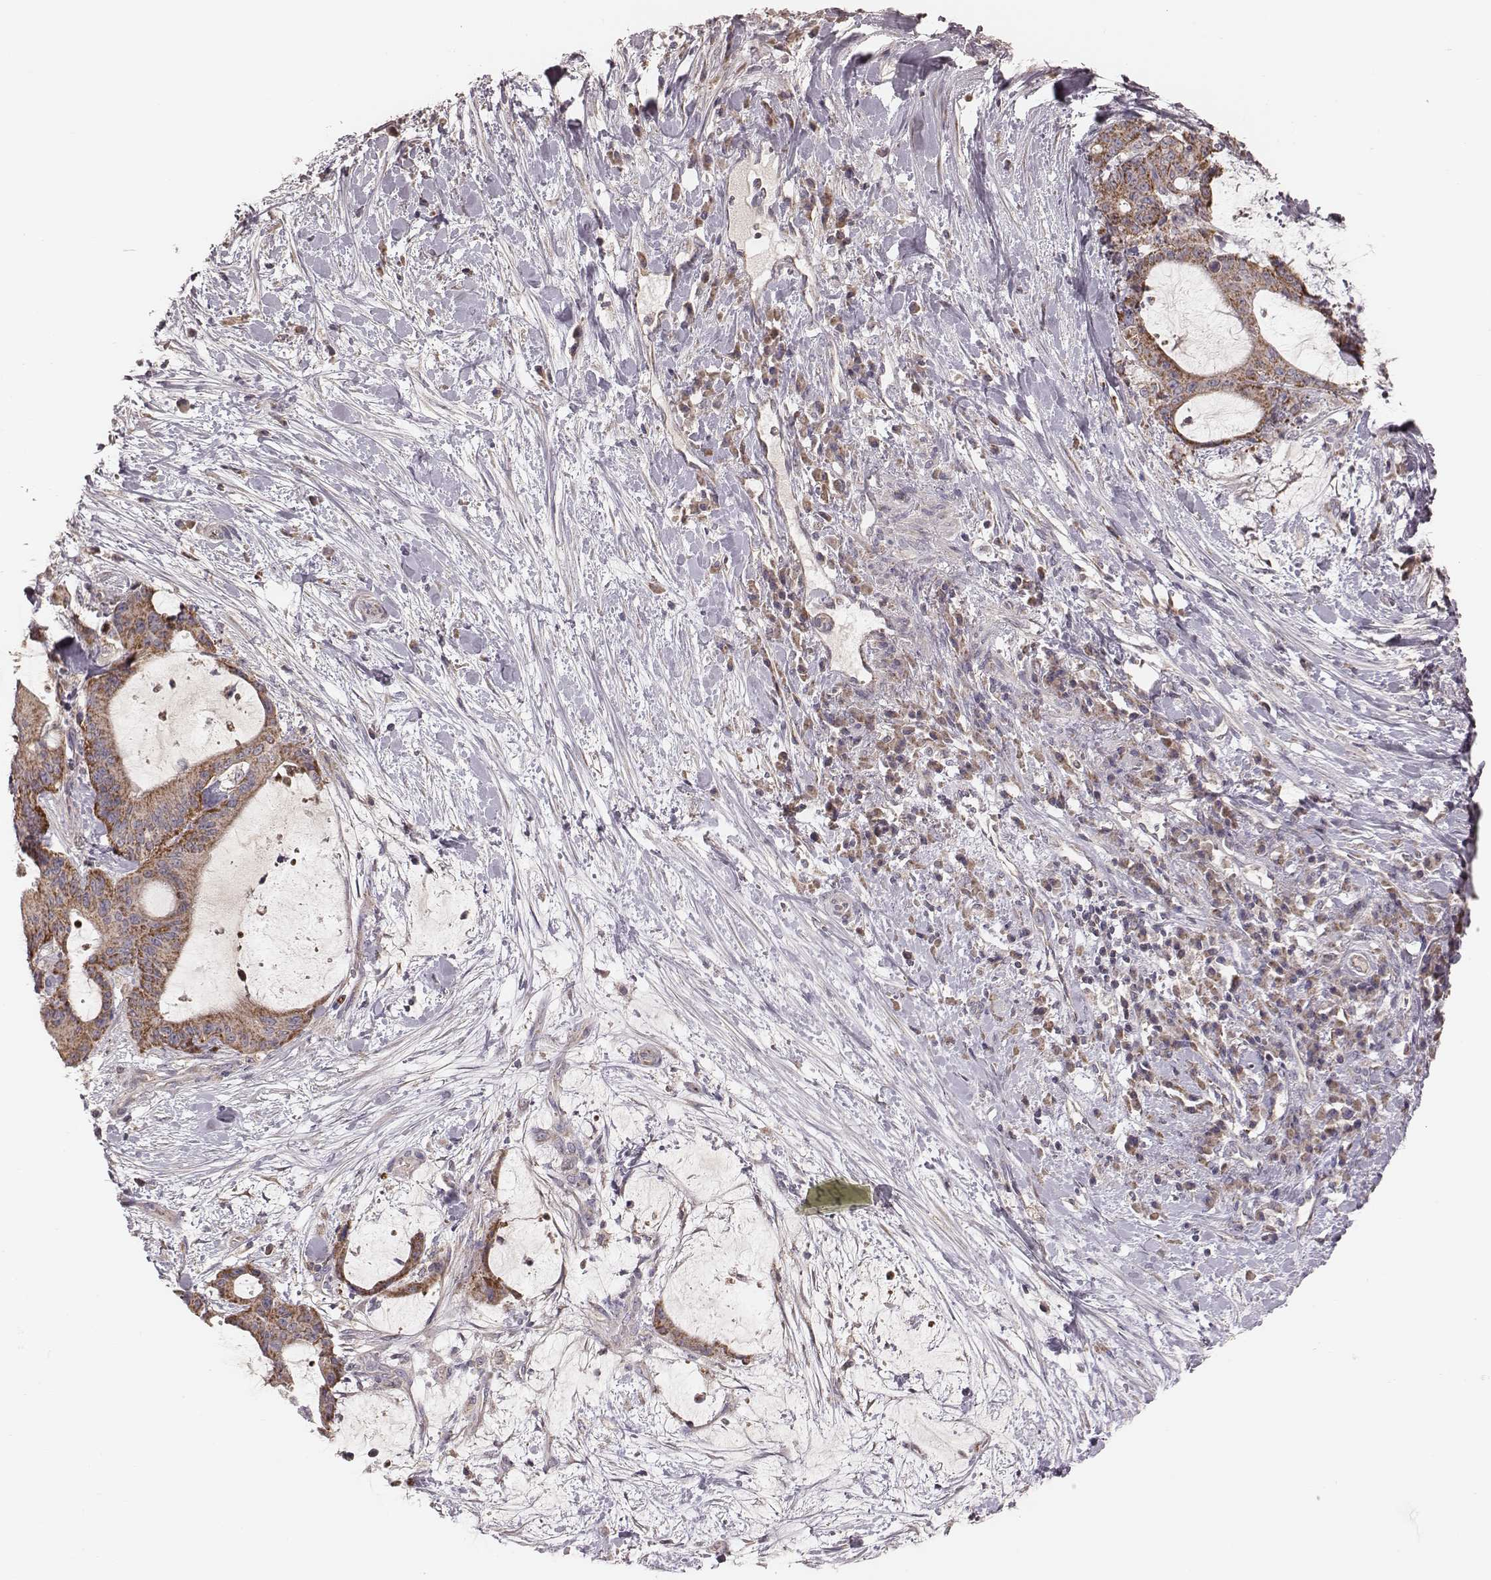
{"staining": {"intensity": "moderate", "quantity": ">75%", "location": "cytoplasmic/membranous"}, "tissue": "liver cancer", "cell_type": "Tumor cells", "image_type": "cancer", "snomed": [{"axis": "morphology", "description": "Cholangiocarcinoma"}, {"axis": "topography", "description": "Liver"}], "caption": "A brown stain highlights moderate cytoplasmic/membranous staining of a protein in human liver cancer (cholangiocarcinoma) tumor cells.", "gene": "MRPS27", "patient": {"sex": "female", "age": 73}}